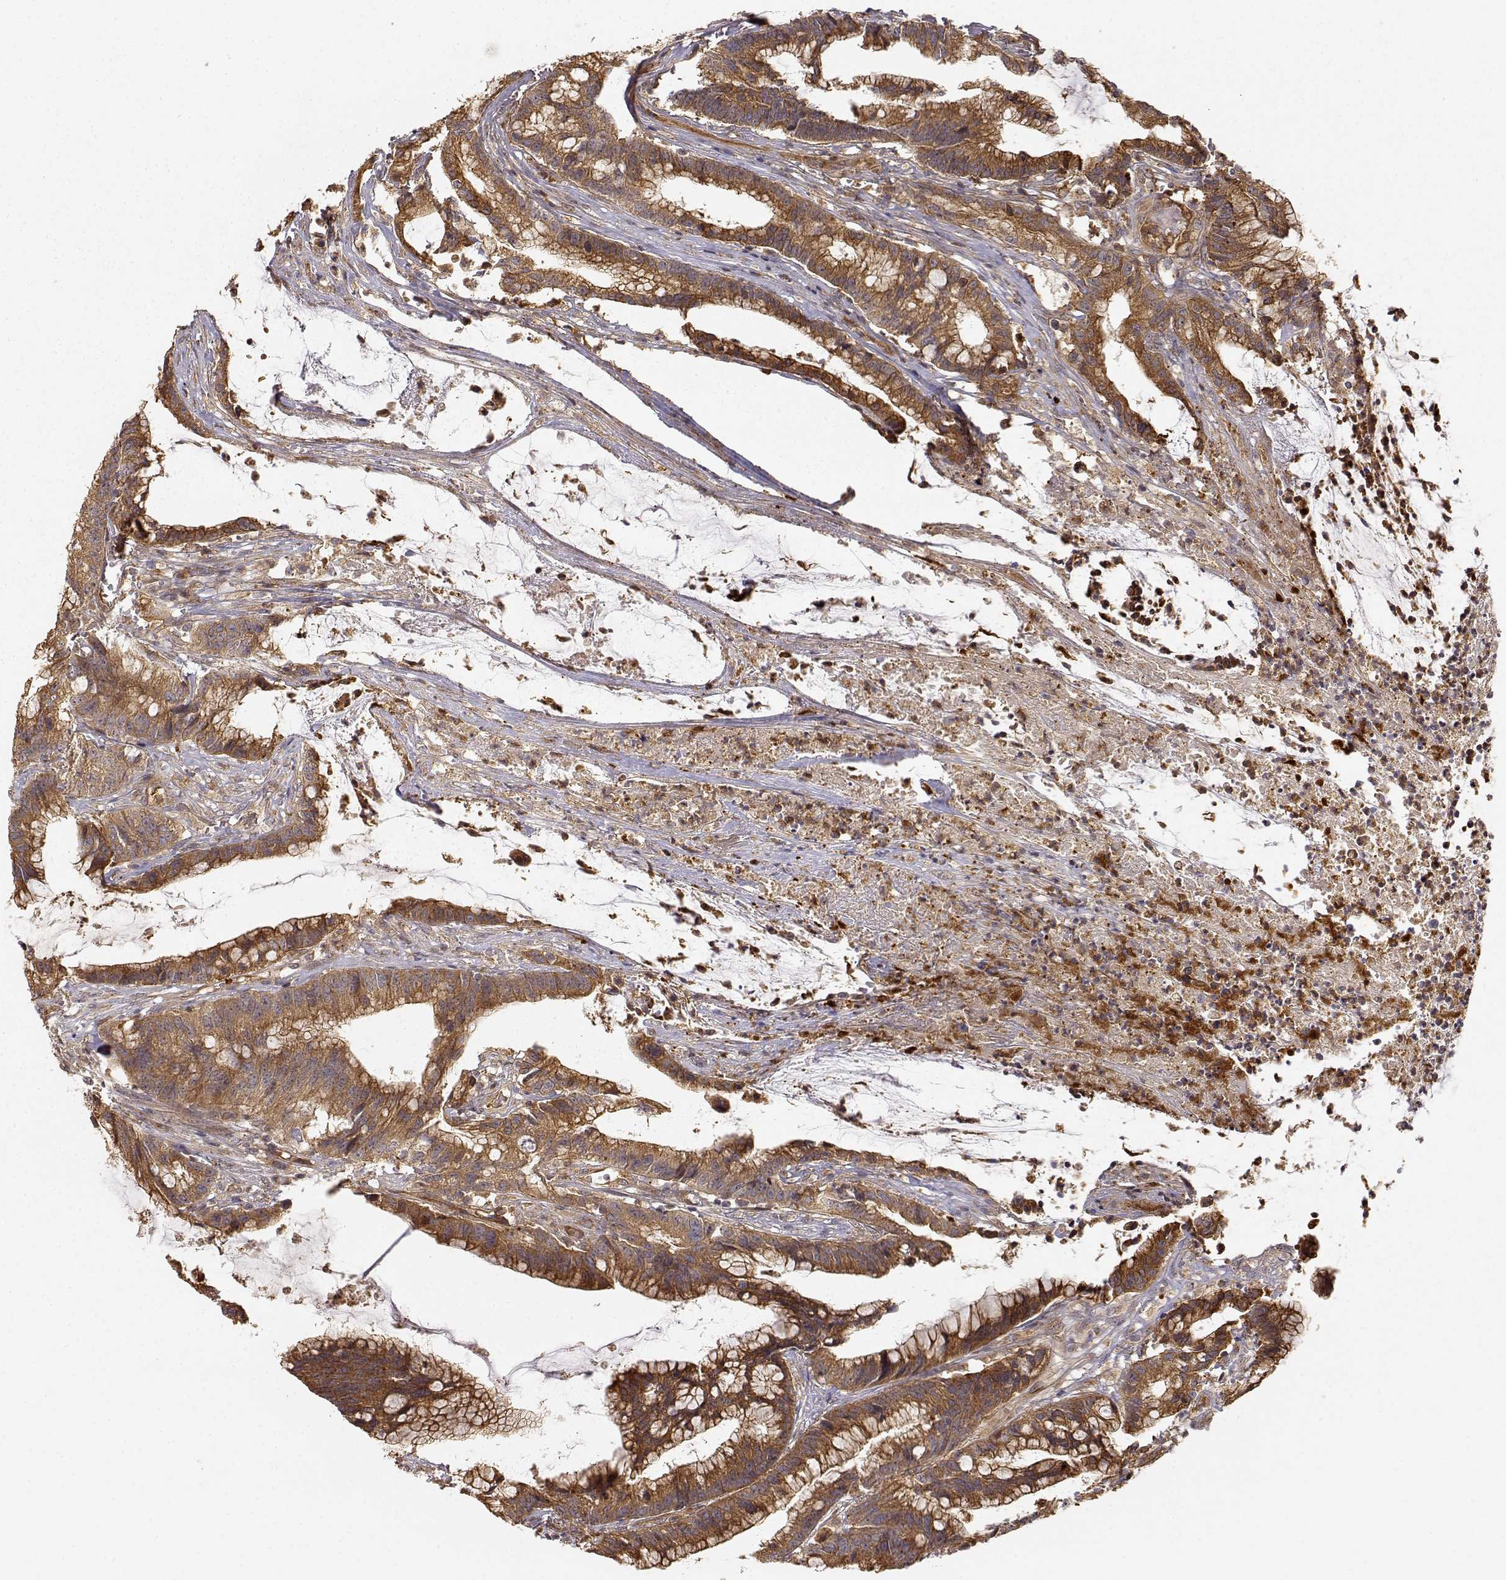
{"staining": {"intensity": "strong", "quantity": ">75%", "location": "cytoplasmic/membranous"}, "tissue": "colorectal cancer", "cell_type": "Tumor cells", "image_type": "cancer", "snomed": [{"axis": "morphology", "description": "Adenocarcinoma, NOS"}, {"axis": "topography", "description": "Colon"}], "caption": "High-power microscopy captured an IHC histopathology image of colorectal cancer, revealing strong cytoplasmic/membranous staining in approximately >75% of tumor cells. (IHC, brightfield microscopy, high magnification).", "gene": "CDK5RAP2", "patient": {"sex": "female", "age": 78}}